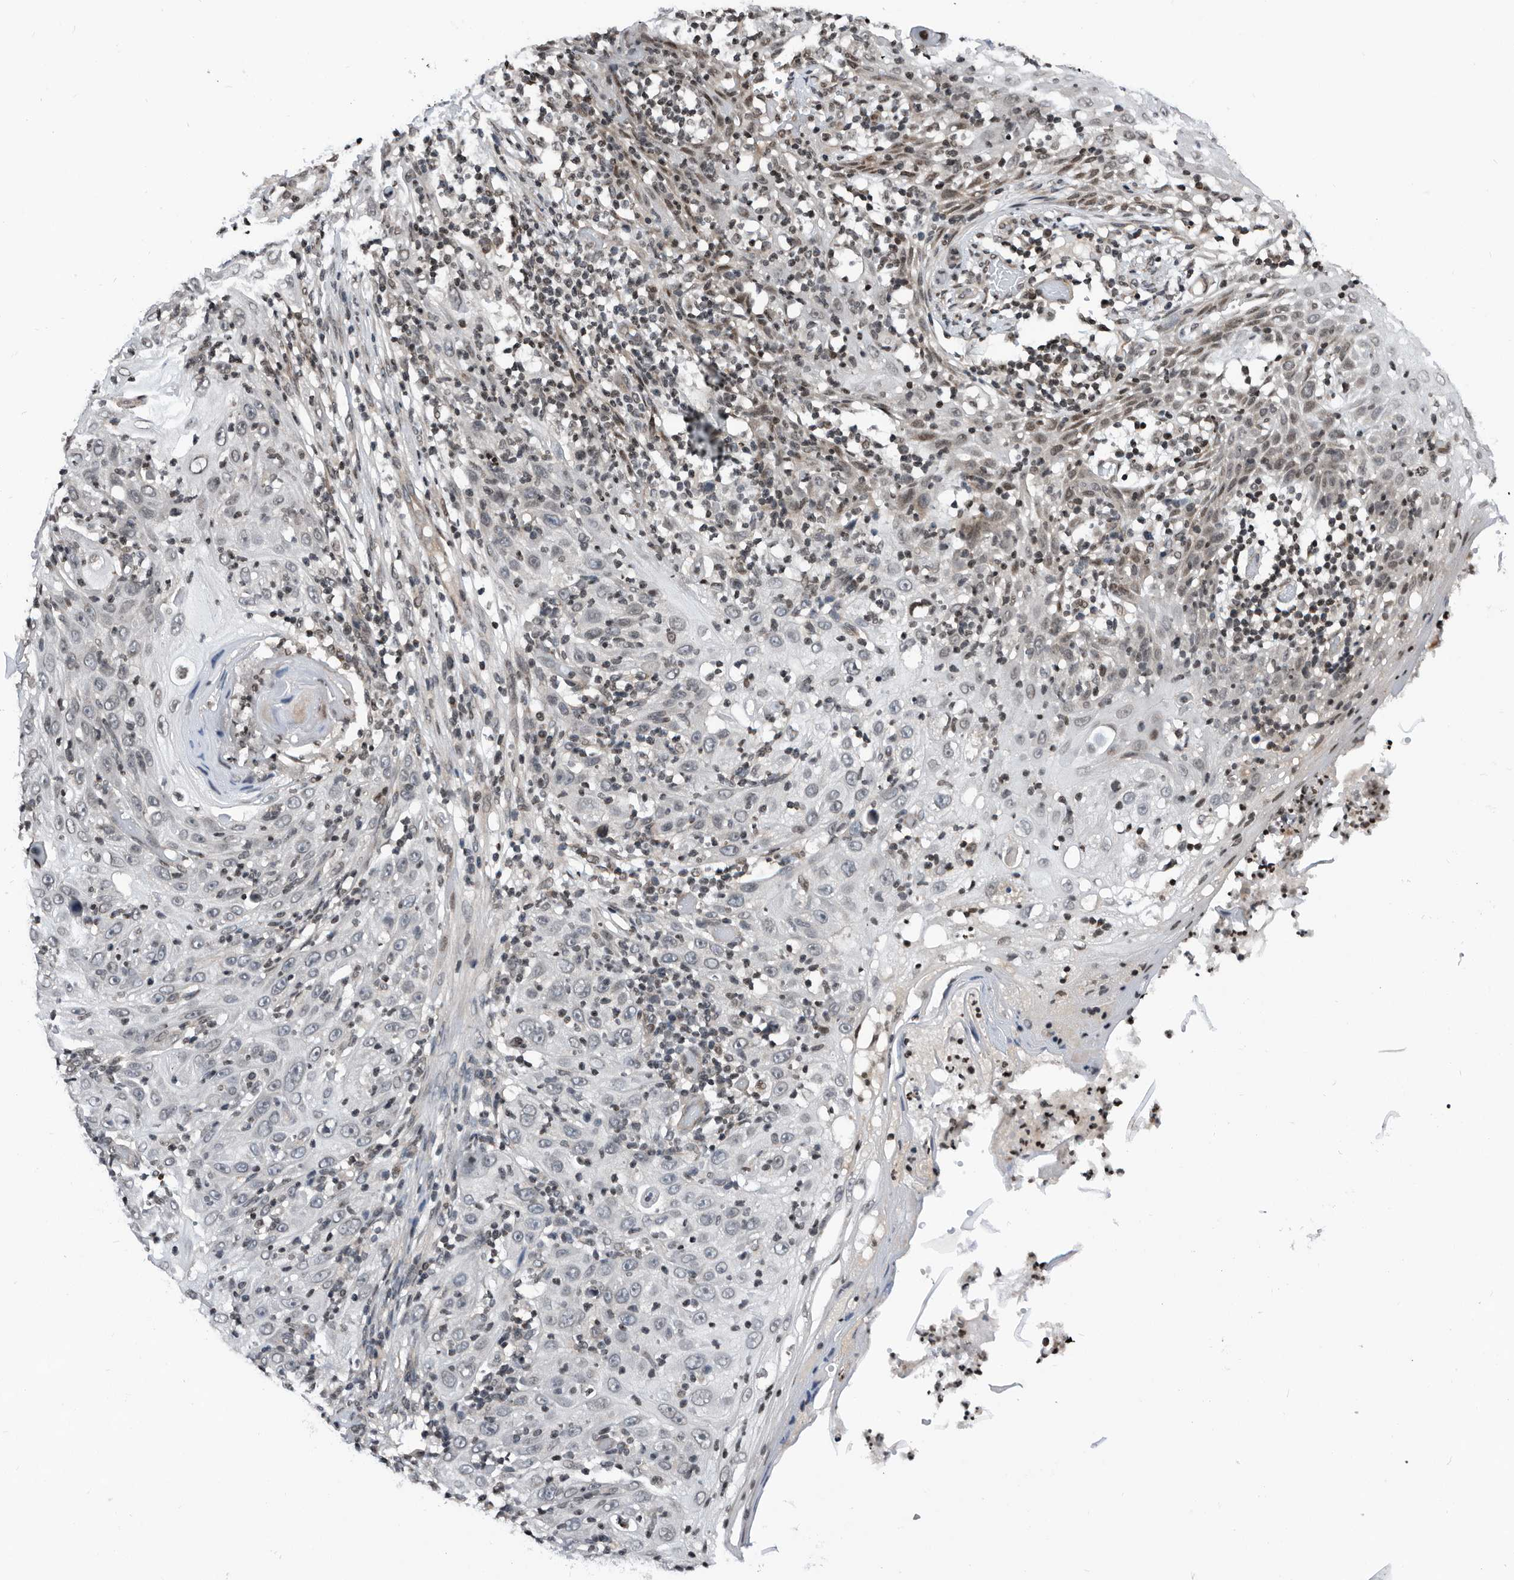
{"staining": {"intensity": "negative", "quantity": "none", "location": "none"}, "tissue": "skin cancer", "cell_type": "Tumor cells", "image_type": "cancer", "snomed": [{"axis": "morphology", "description": "Squamous cell carcinoma, NOS"}, {"axis": "topography", "description": "Skin"}], "caption": "Tumor cells are negative for brown protein staining in skin cancer (squamous cell carcinoma).", "gene": "SNRNP48", "patient": {"sex": "female", "age": 88}}